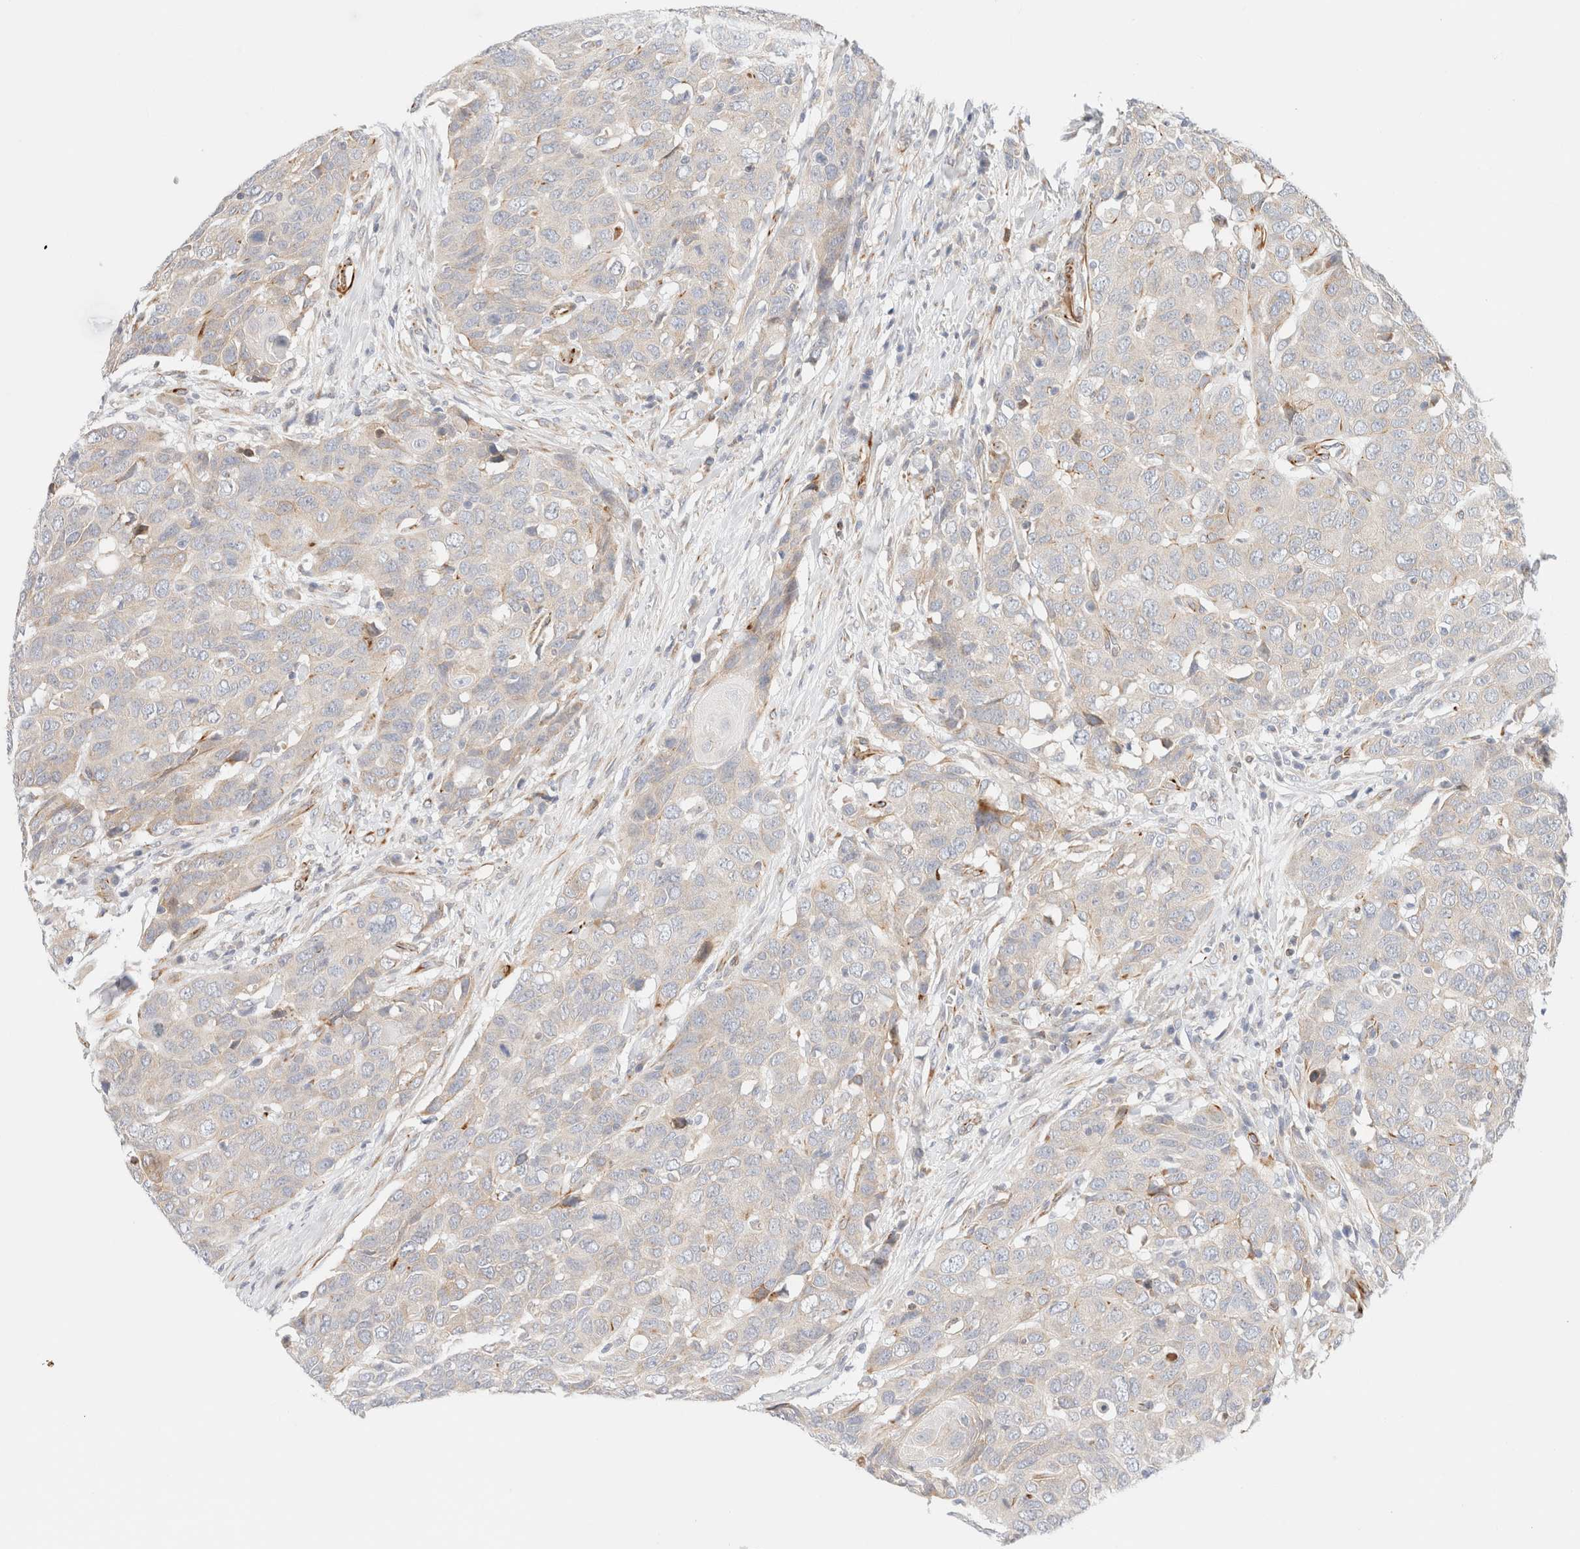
{"staining": {"intensity": "weak", "quantity": "25%-75%", "location": "cytoplasmic/membranous"}, "tissue": "head and neck cancer", "cell_type": "Tumor cells", "image_type": "cancer", "snomed": [{"axis": "morphology", "description": "Squamous cell carcinoma, NOS"}, {"axis": "topography", "description": "Head-Neck"}], "caption": "Human head and neck squamous cell carcinoma stained for a protein (brown) displays weak cytoplasmic/membranous positive positivity in about 25%-75% of tumor cells.", "gene": "SLC25A48", "patient": {"sex": "male", "age": 66}}